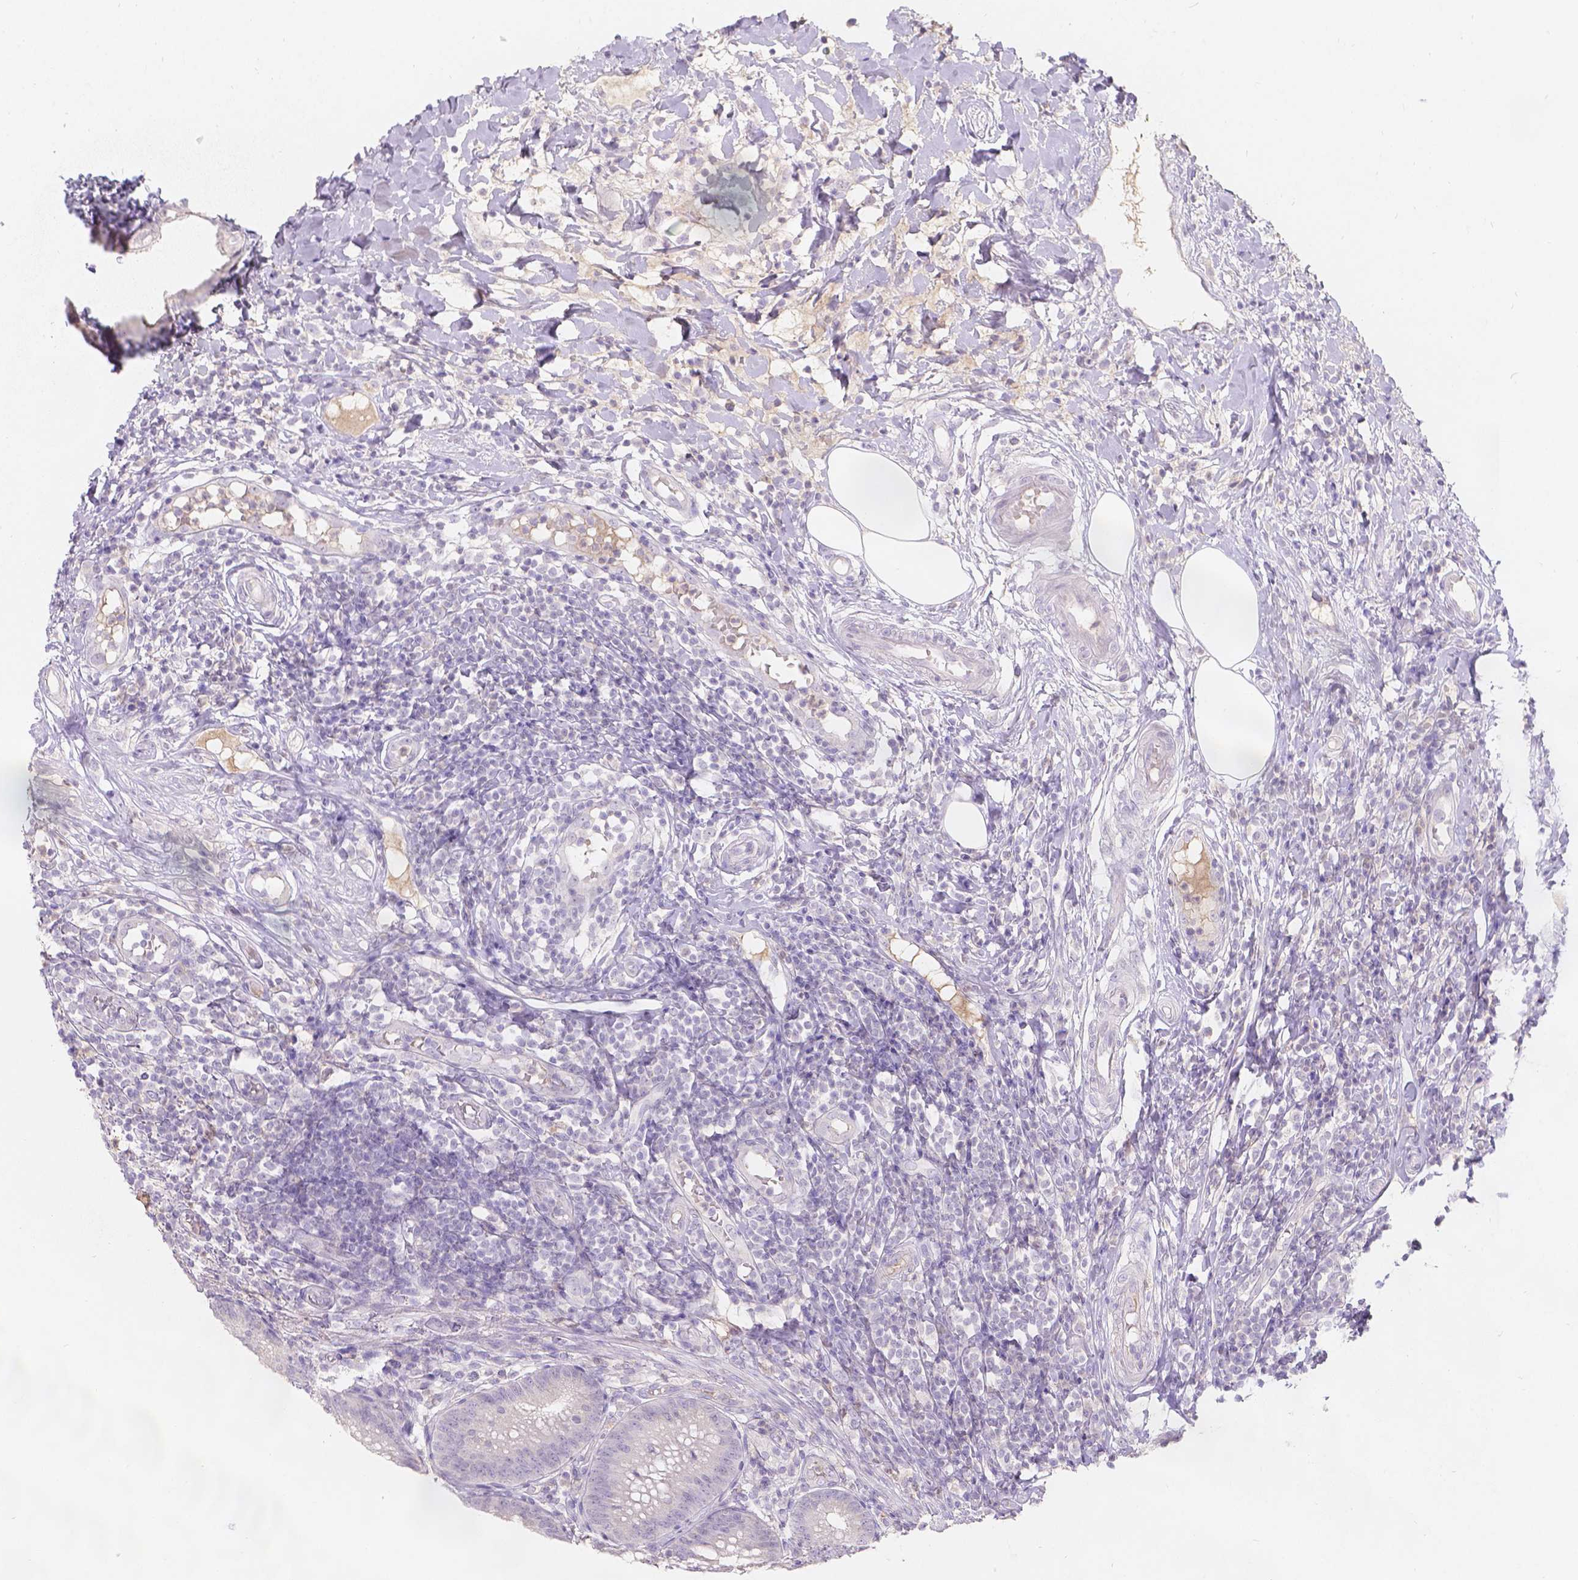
{"staining": {"intensity": "negative", "quantity": "none", "location": "none"}, "tissue": "appendix", "cell_type": "Glandular cells", "image_type": "normal", "snomed": [{"axis": "morphology", "description": "Normal tissue, NOS"}, {"axis": "morphology", "description": "Inflammation, NOS"}, {"axis": "topography", "description": "Appendix"}], "caption": "High power microscopy histopathology image of an IHC micrograph of normal appendix, revealing no significant expression in glandular cells. (DAB (3,3'-diaminobenzidine) immunohistochemistry, high magnification).", "gene": "DCAF4L1", "patient": {"sex": "male", "age": 16}}